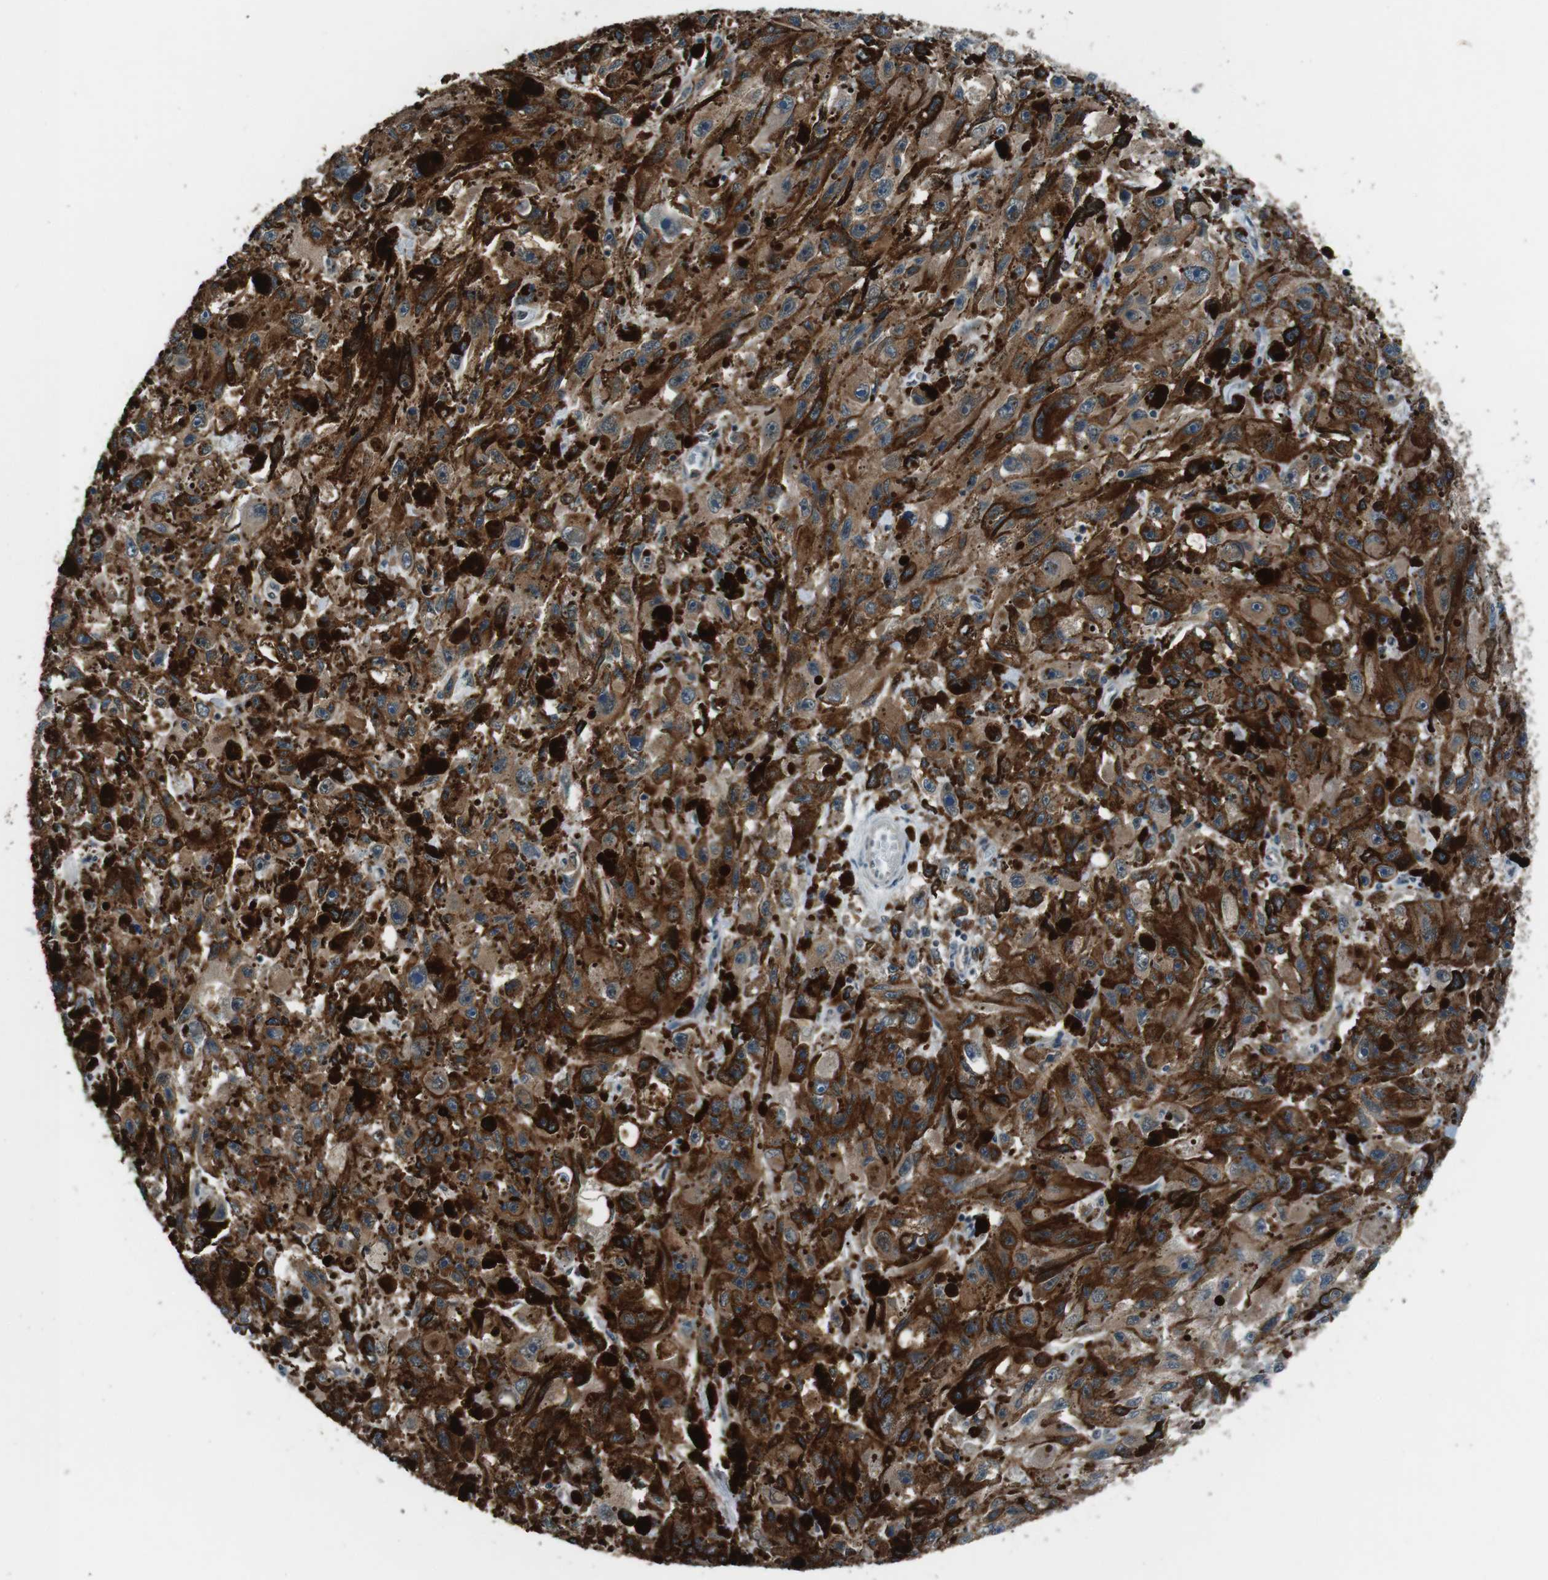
{"staining": {"intensity": "weak", "quantity": ">75%", "location": "cytoplasmic/membranous"}, "tissue": "melanoma", "cell_type": "Tumor cells", "image_type": "cancer", "snomed": [{"axis": "morphology", "description": "Malignant melanoma, NOS"}, {"axis": "topography", "description": "Skin"}], "caption": "Protein expression analysis of malignant melanoma exhibits weak cytoplasmic/membranous staining in about >75% of tumor cells.", "gene": "LRIG2", "patient": {"sex": "female", "age": 104}}